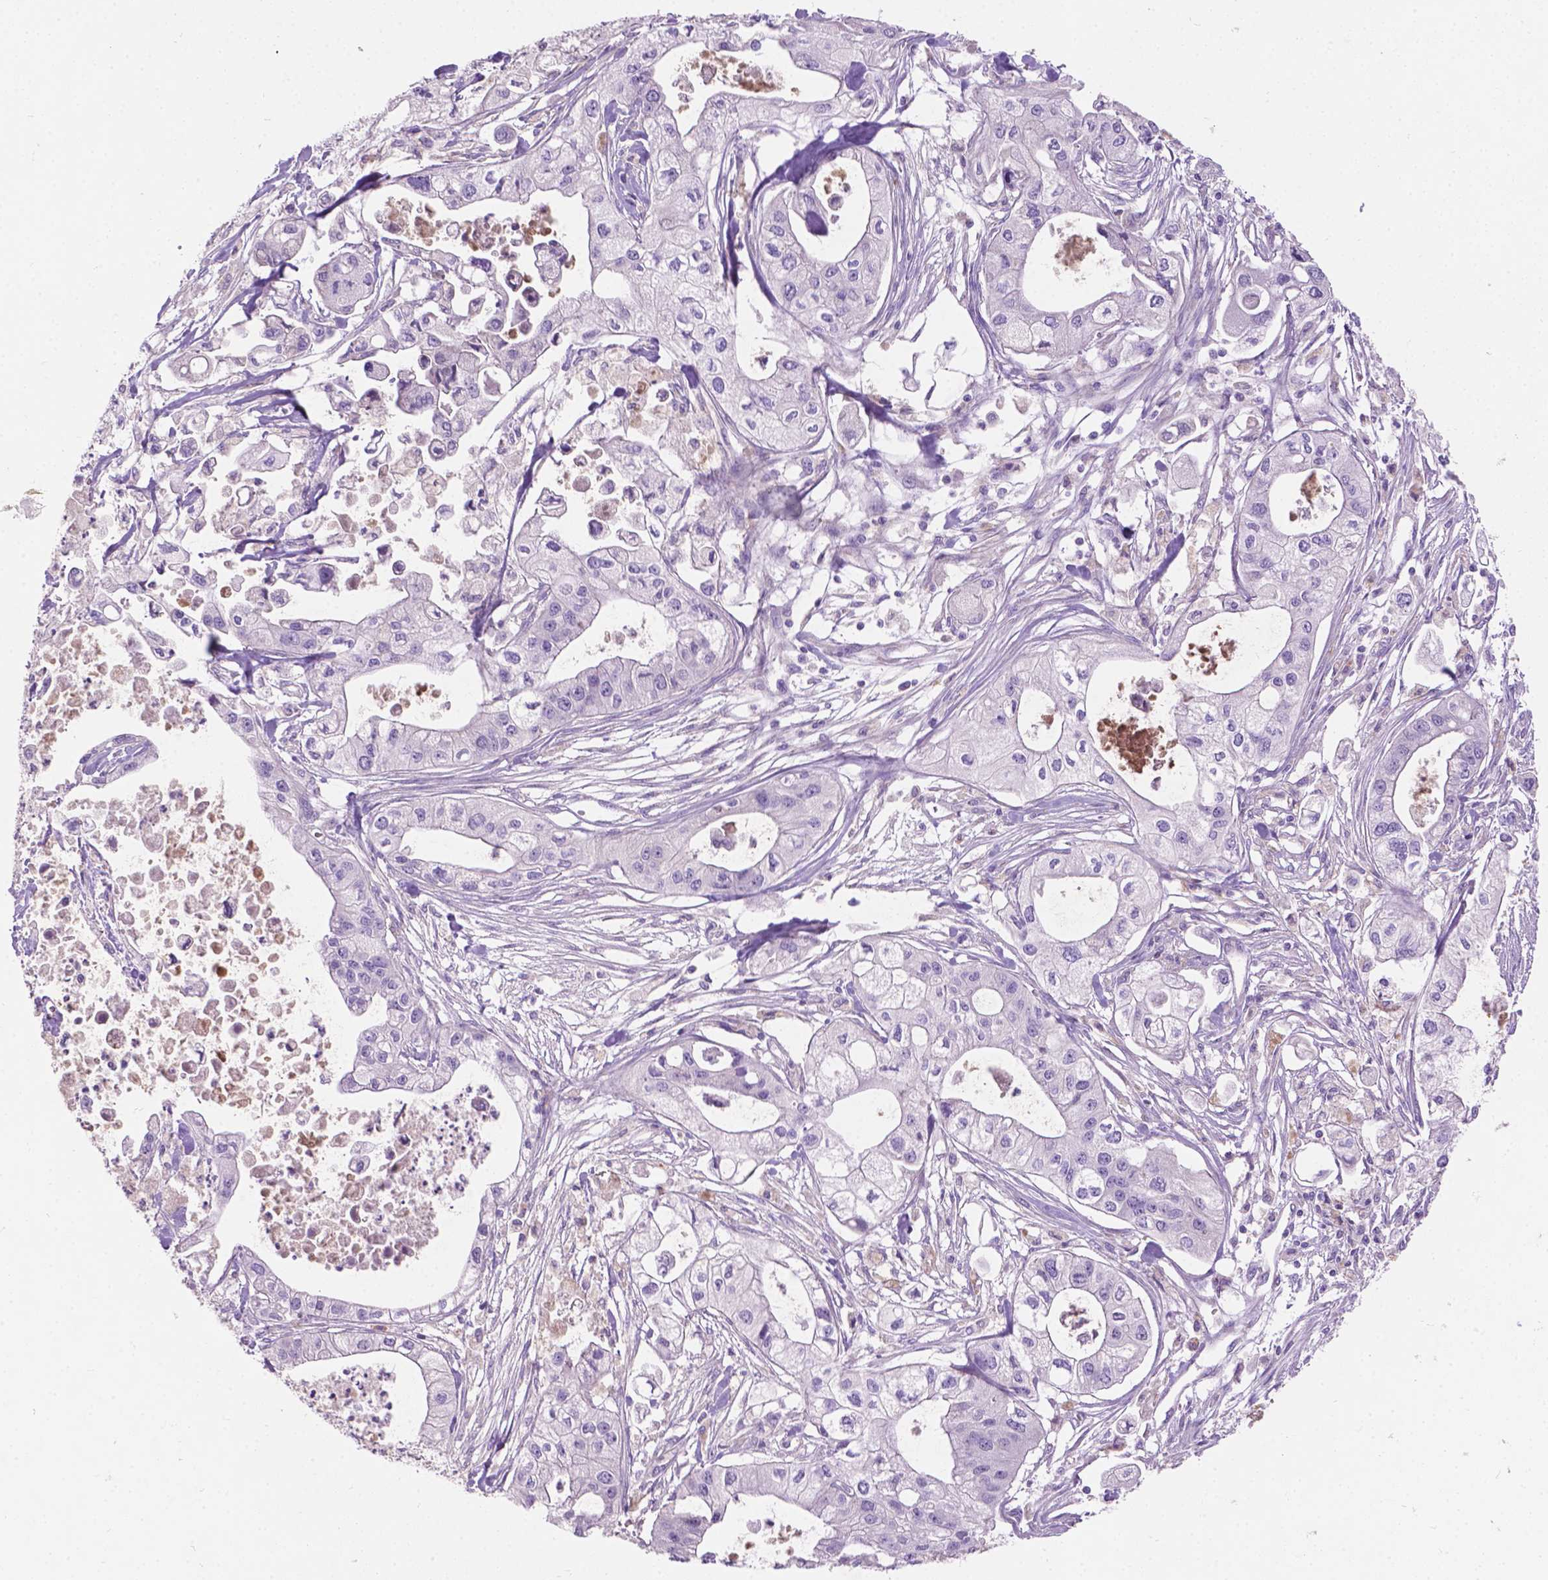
{"staining": {"intensity": "negative", "quantity": "none", "location": "none"}, "tissue": "pancreatic cancer", "cell_type": "Tumor cells", "image_type": "cancer", "snomed": [{"axis": "morphology", "description": "Adenocarcinoma, NOS"}, {"axis": "topography", "description": "Pancreas"}], "caption": "An immunohistochemistry photomicrograph of pancreatic adenocarcinoma is shown. There is no staining in tumor cells of pancreatic adenocarcinoma.", "gene": "NOXO1", "patient": {"sex": "male", "age": 70}}